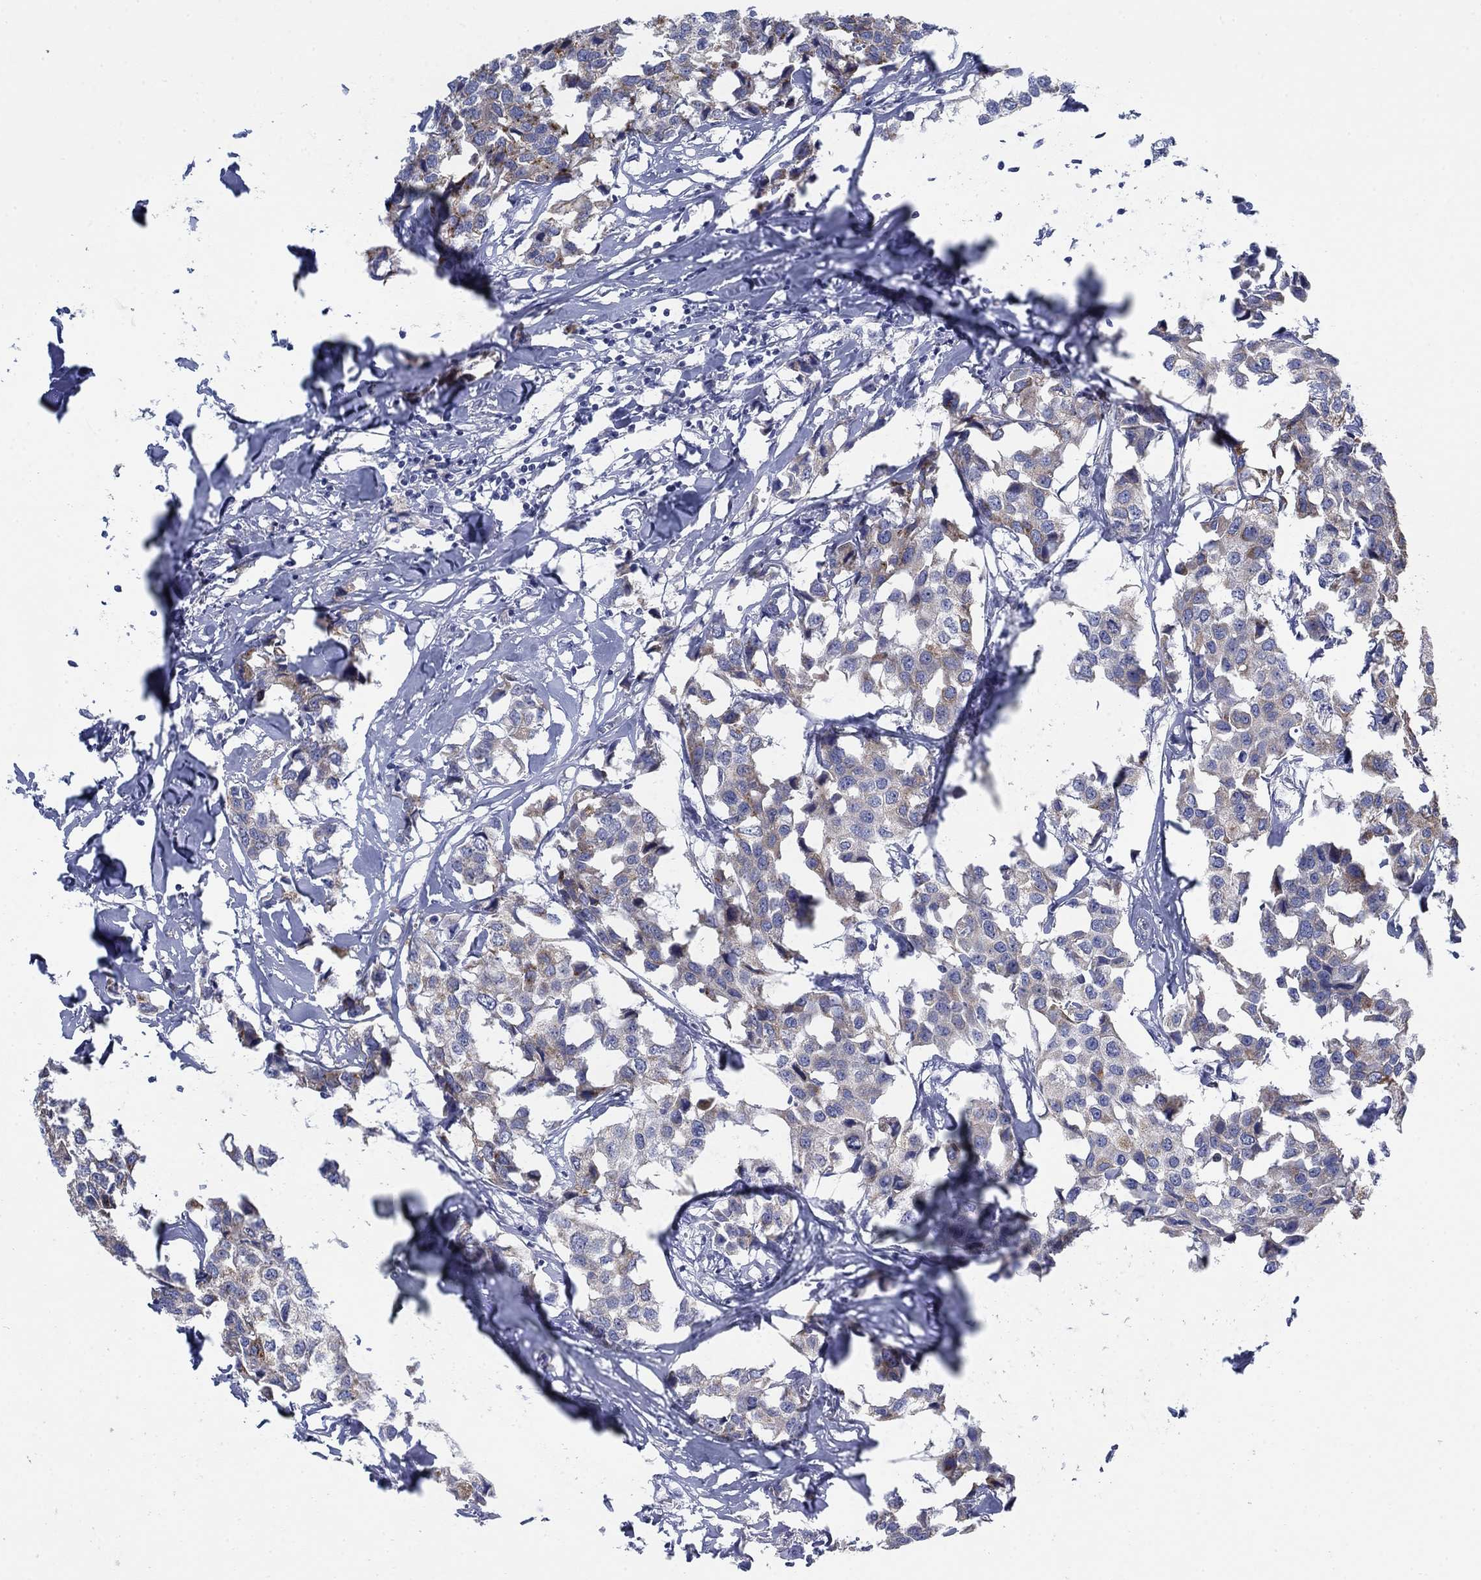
{"staining": {"intensity": "moderate", "quantity": "25%-75%", "location": "cytoplasmic/membranous"}, "tissue": "breast cancer", "cell_type": "Tumor cells", "image_type": "cancer", "snomed": [{"axis": "morphology", "description": "Duct carcinoma"}, {"axis": "topography", "description": "Breast"}], "caption": "Moderate cytoplasmic/membranous expression for a protein is appreciated in approximately 25%-75% of tumor cells of breast cancer (intraductal carcinoma) using immunohistochemistry (IHC).", "gene": "SCCPDH", "patient": {"sex": "female", "age": 80}}